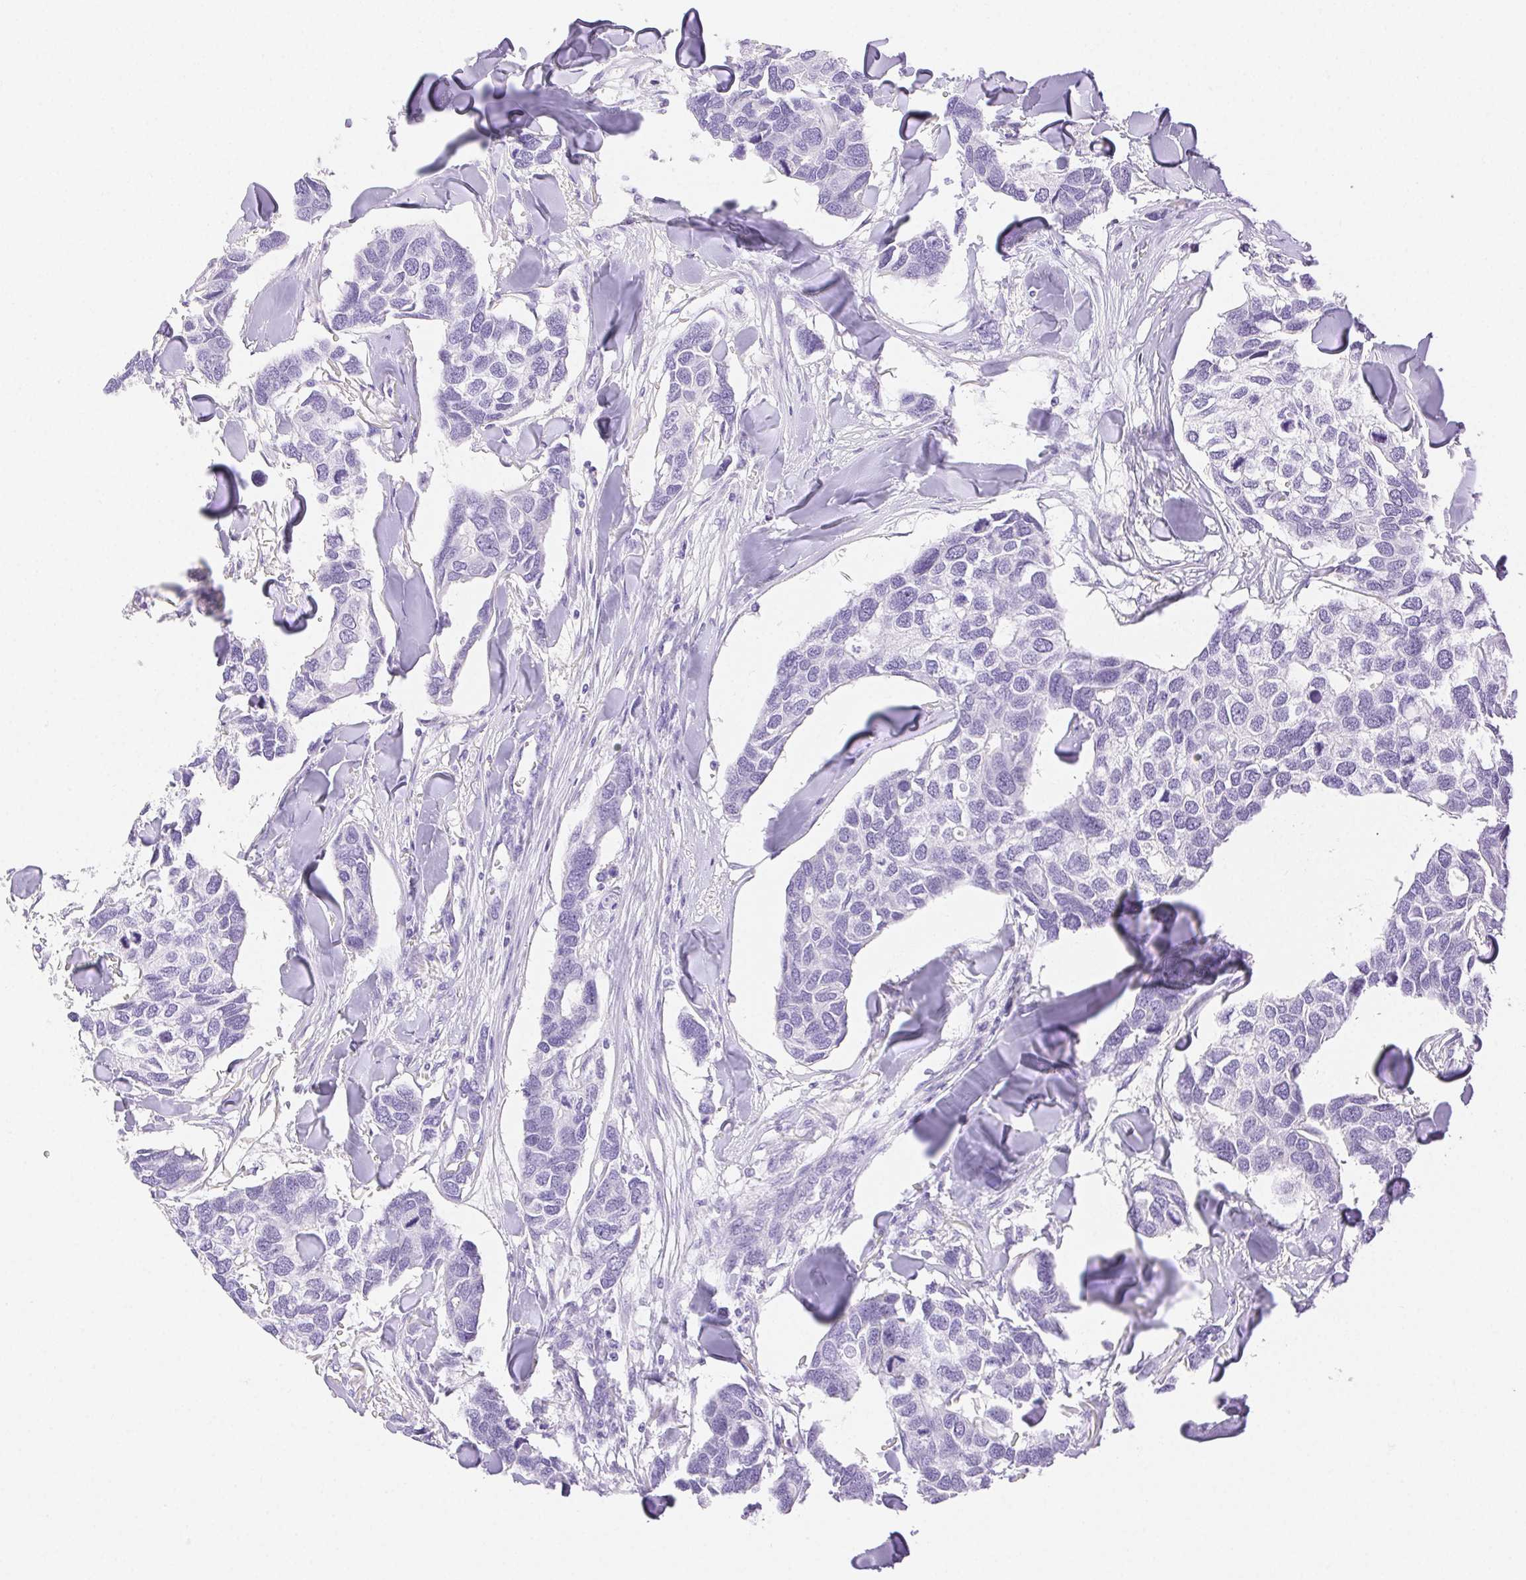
{"staining": {"intensity": "negative", "quantity": "none", "location": "none"}, "tissue": "breast cancer", "cell_type": "Tumor cells", "image_type": "cancer", "snomed": [{"axis": "morphology", "description": "Duct carcinoma"}, {"axis": "topography", "description": "Breast"}], "caption": "This photomicrograph is of breast cancer stained with immunohistochemistry (IHC) to label a protein in brown with the nuclei are counter-stained blue. There is no expression in tumor cells.", "gene": "SPACA4", "patient": {"sex": "female", "age": 83}}